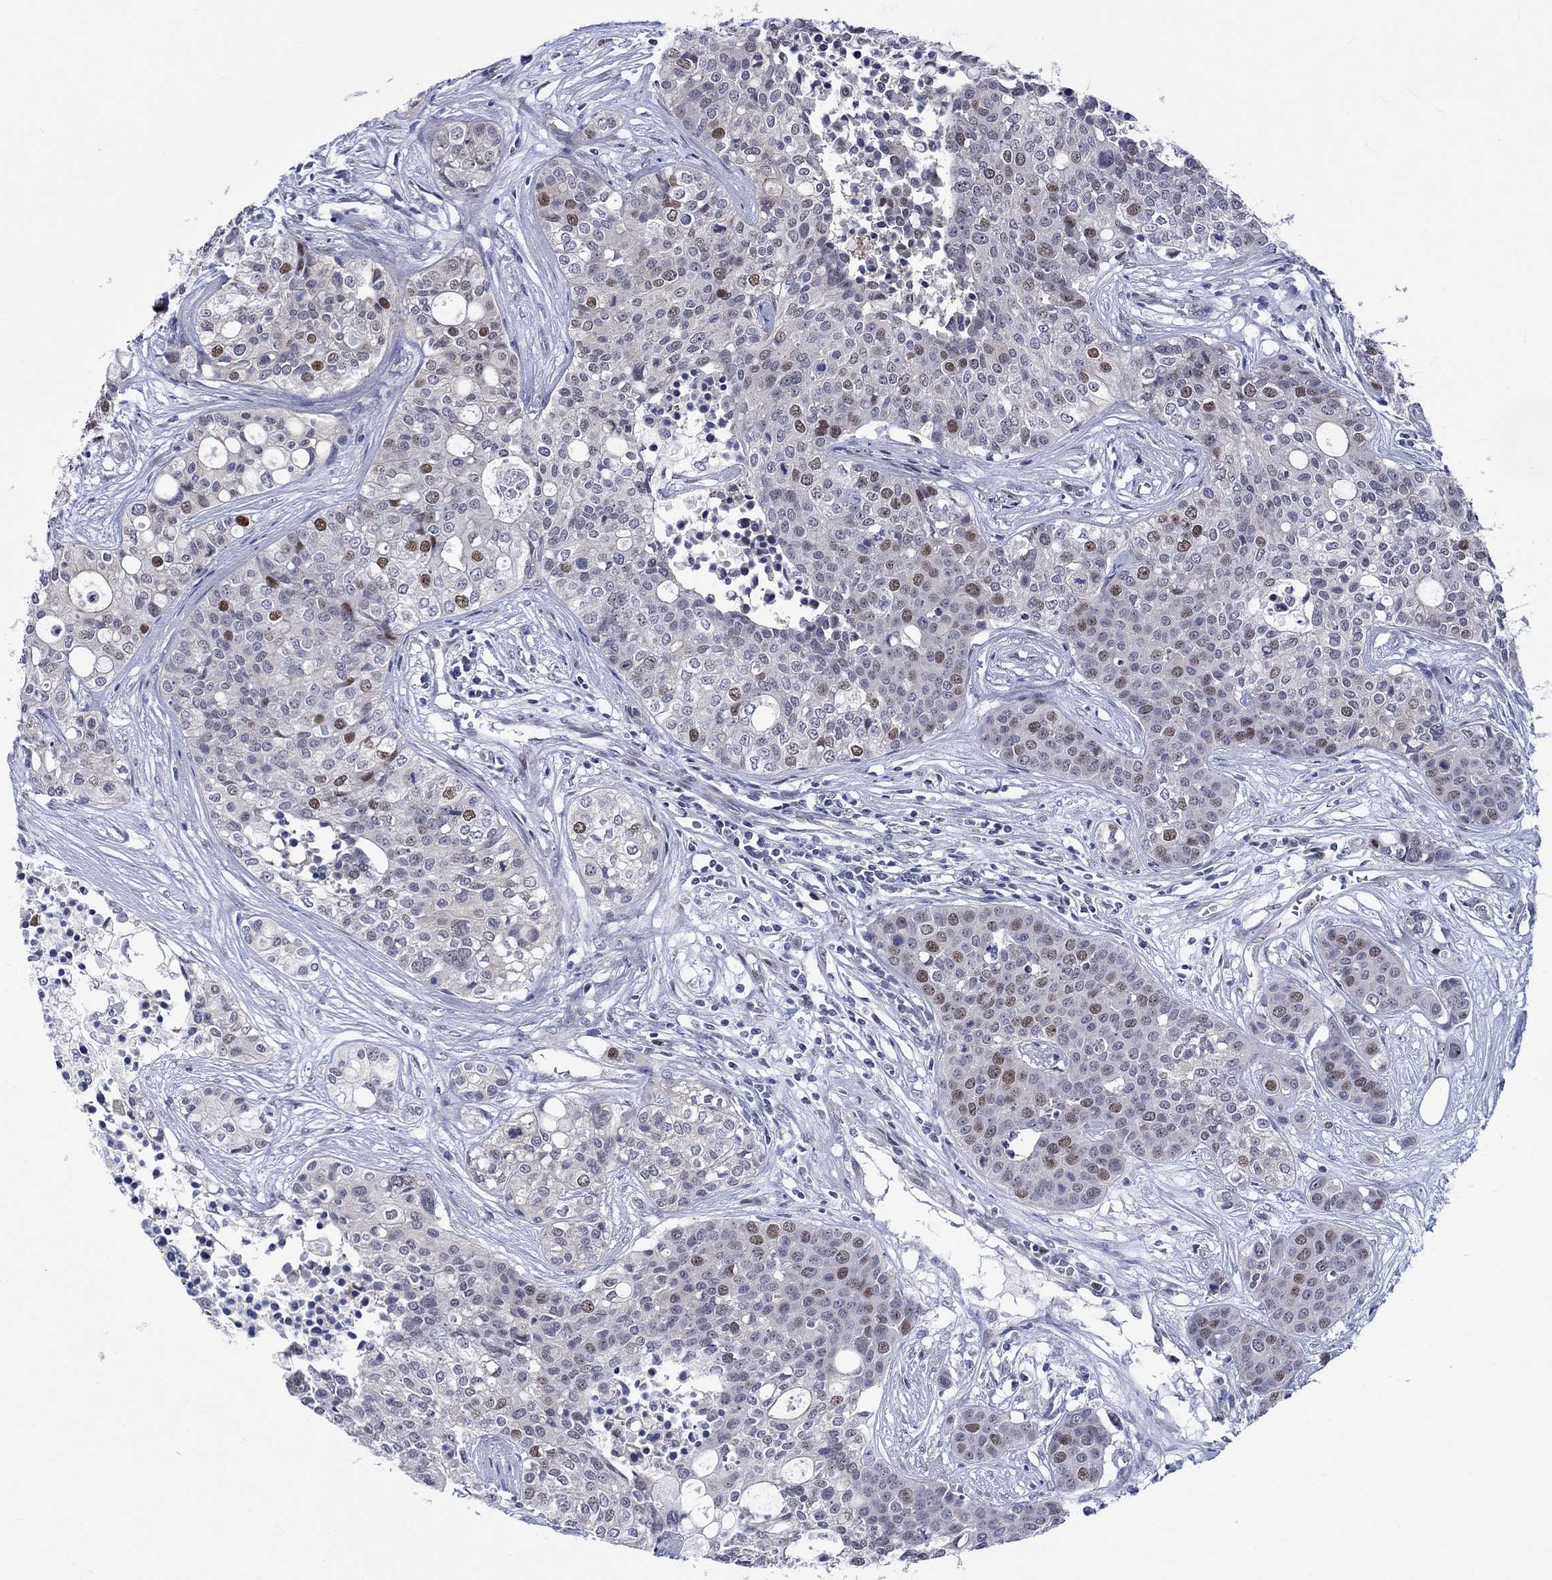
{"staining": {"intensity": "strong", "quantity": "<25%", "location": "nuclear"}, "tissue": "carcinoid", "cell_type": "Tumor cells", "image_type": "cancer", "snomed": [{"axis": "morphology", "description": "Carcinoid, malignant, NOS"}, {"axis": "topography", "description": "Colon"}], "caption": "Brown immunohistochemical staining in carcinoid displays strong nuclear staining in about <25% of tumor cells.", "gene": "E2F8", "patient": {"sex": "male", "age": 81}}